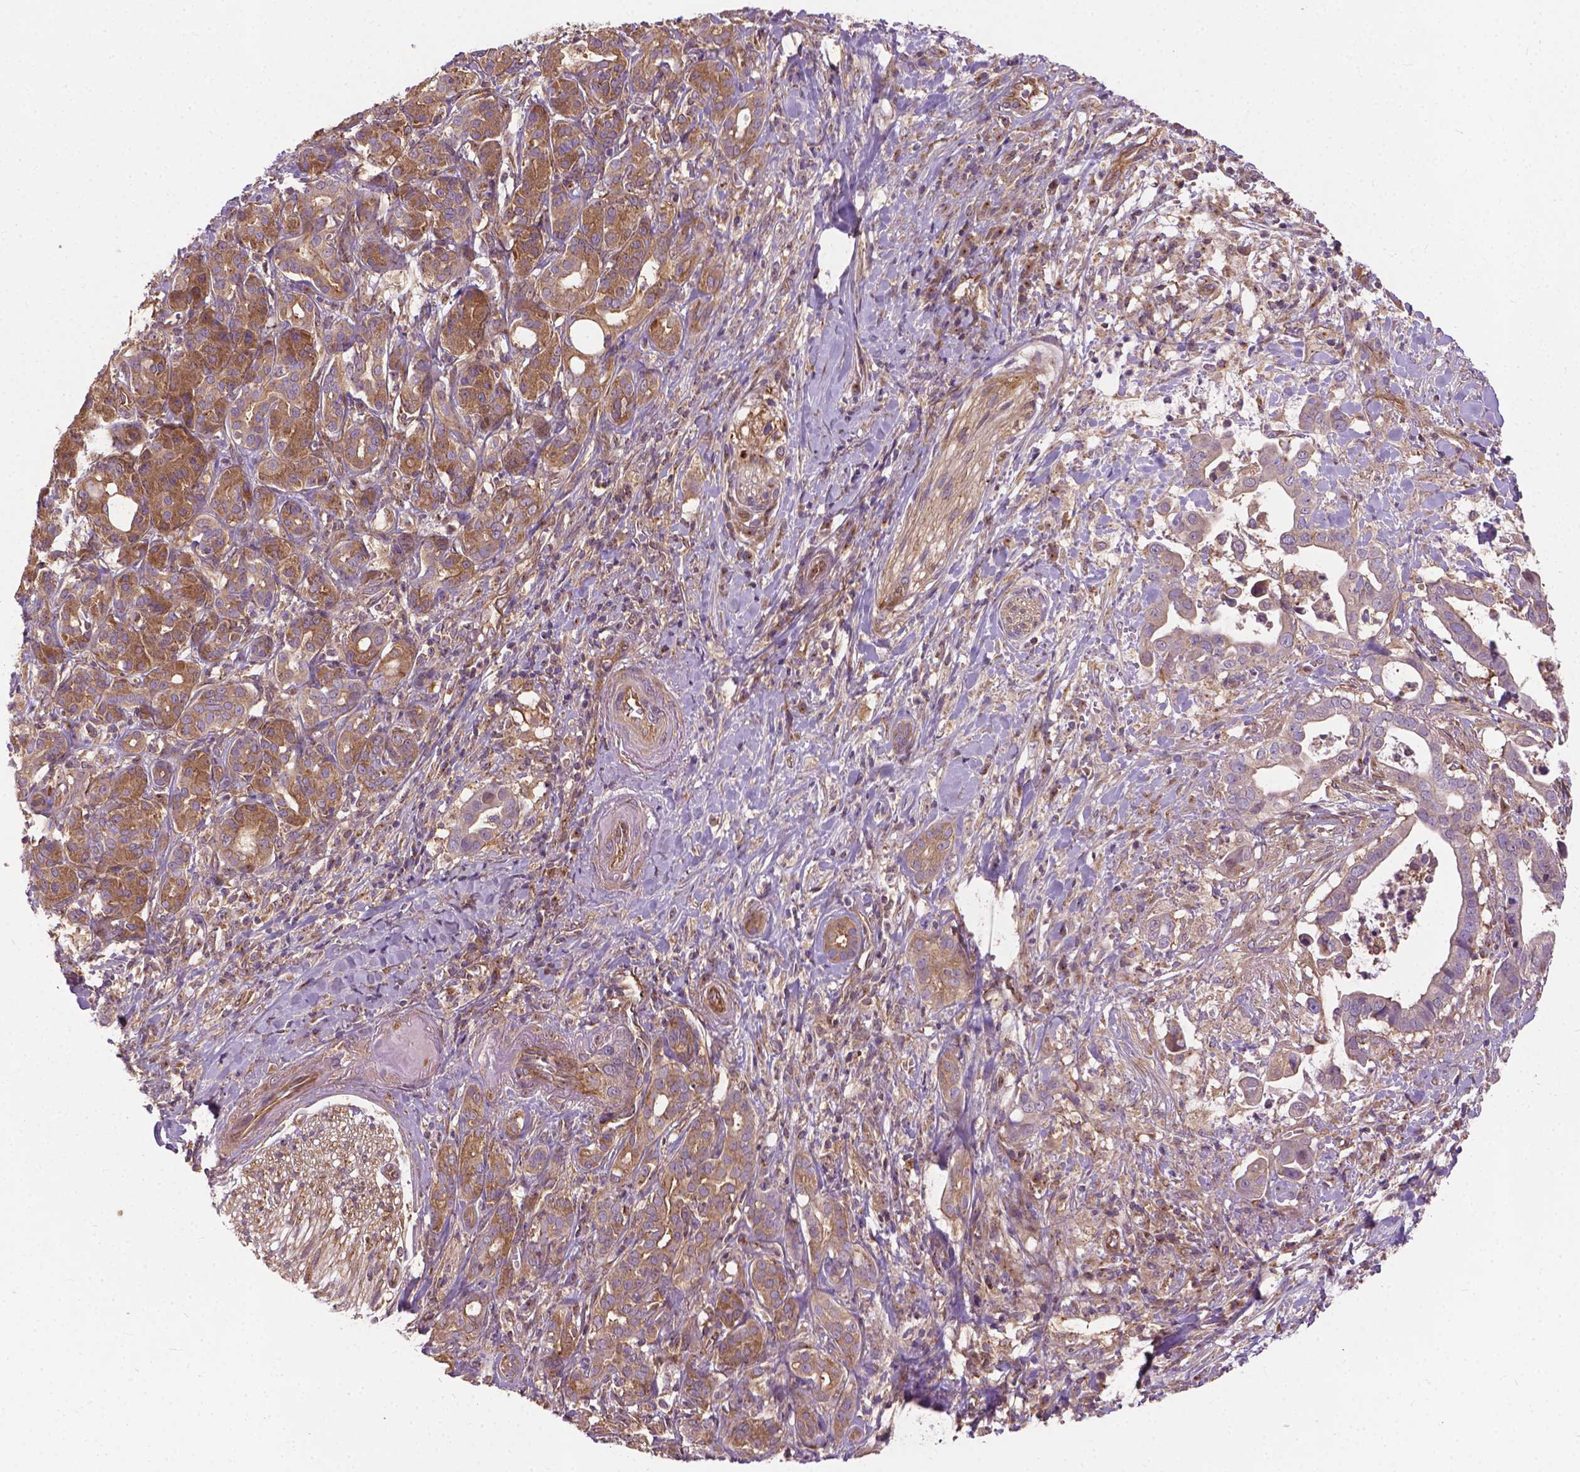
{"staining": {"intensity": "moderate", "quantity": ">75%", "location": "cytoplasmic/membranous"}, "tissue": "pancreatic cancer", "cell_type": "Tumor cells", "image_type": "cancer", "snomed": [{"axis": "morphology", "description": "Adenocarcinoma, NOS"}, {"axis": "topography", "description": "Pancreas"}], "caption": "Immunohistochemical staining of human pancreatic adenocarcinoma reveals medium levels of moderate cytoplasmic/membranous protein staining in approximately >75% of tumor cells.", "gene": "MZT1", "patient": {"sex": "male", "age": 61}}